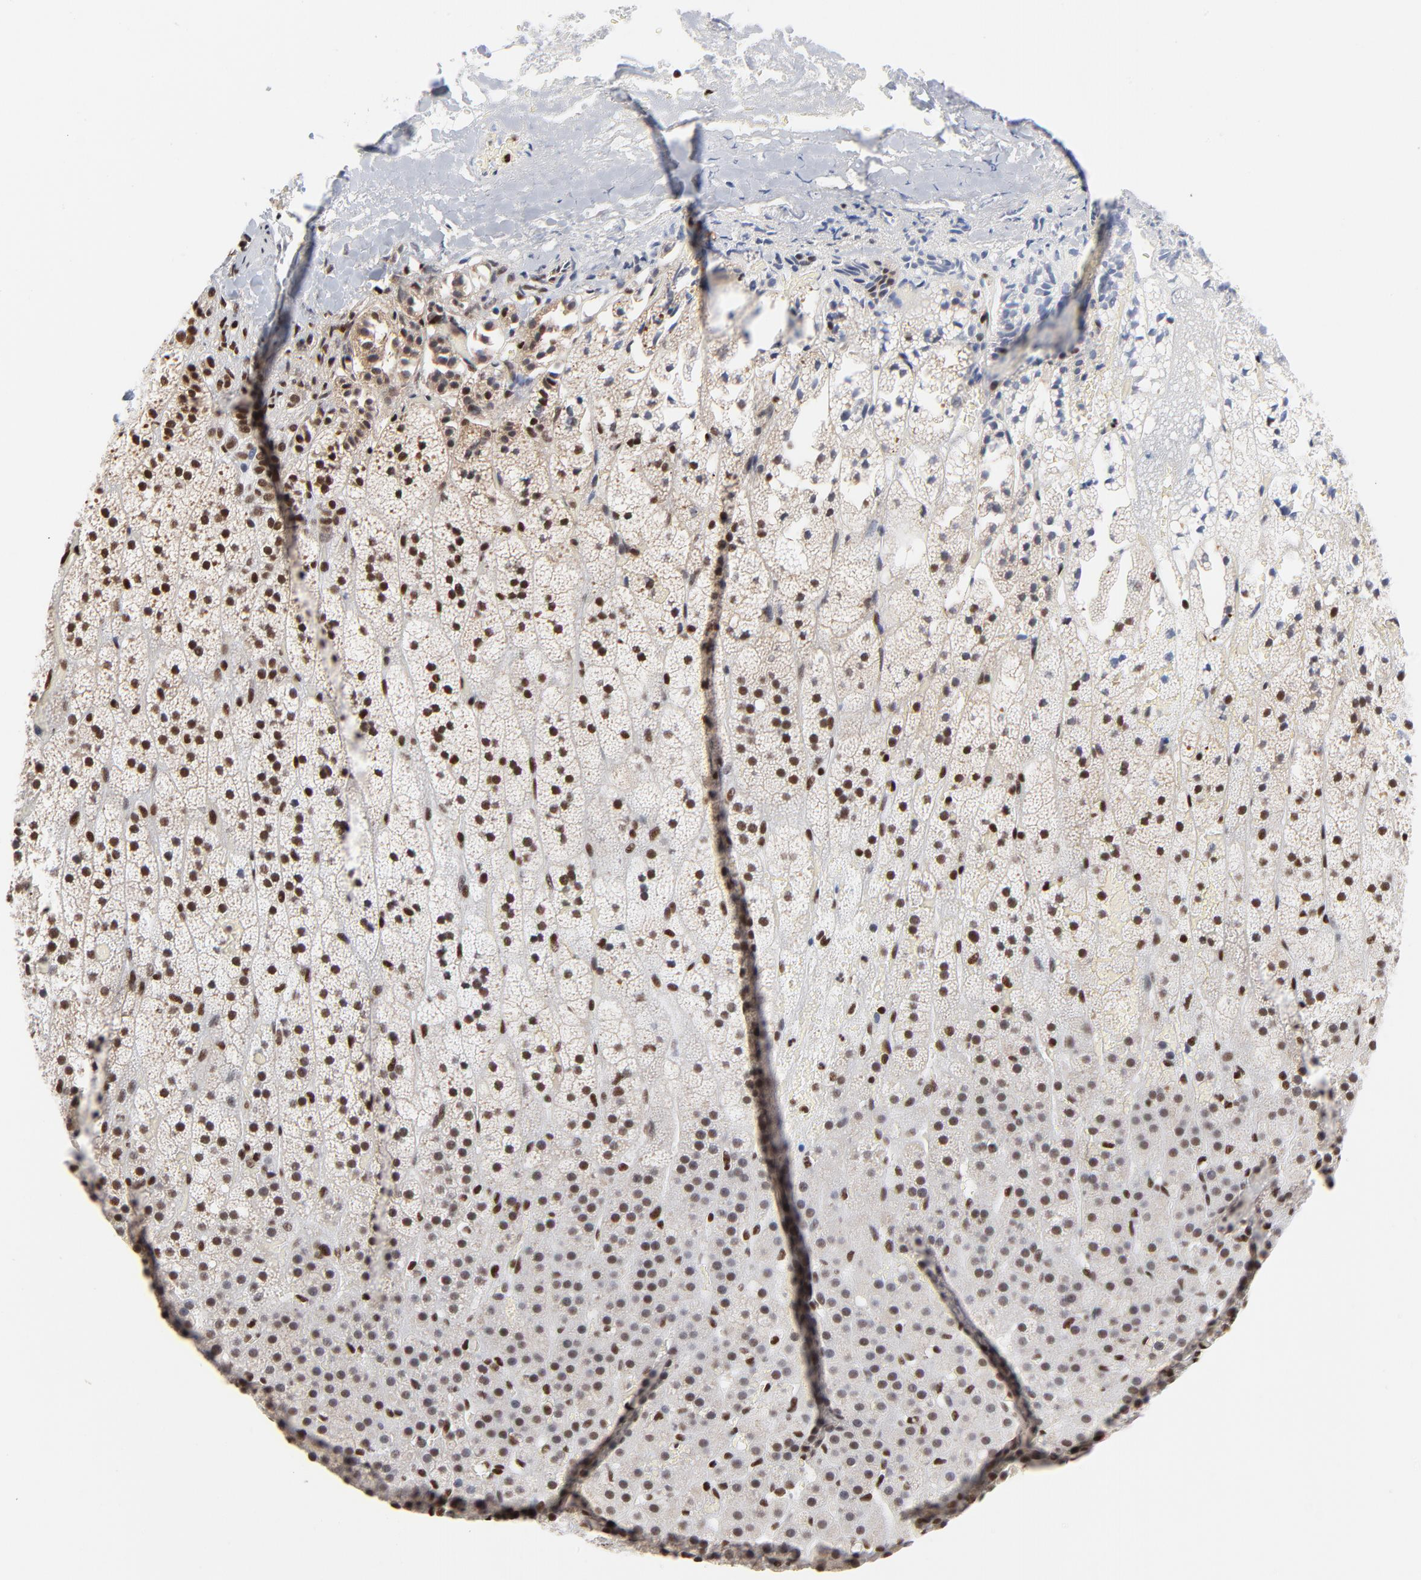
{"staining": {"intensity": "moderate", "quantity": "25%-75%", "location": "nuclear"}, "tissue": "adrenal gland", "cell_type": "Glandular cells", "image_type": "normal", "snomed": [{"axis": "morphology", "description": "Normal tissue, NOS"}, {"axis": "topography", "description": "Adrenal gland"}], "caption": "Adrenal gland stained for a protein reveals moderate nuclear positivity in glandular cells. Ihc stains the protein of interest in brown and the nuclei are stained blue.", "gene": "CREB1", "patient": {"sex": "male", "age": 35}}